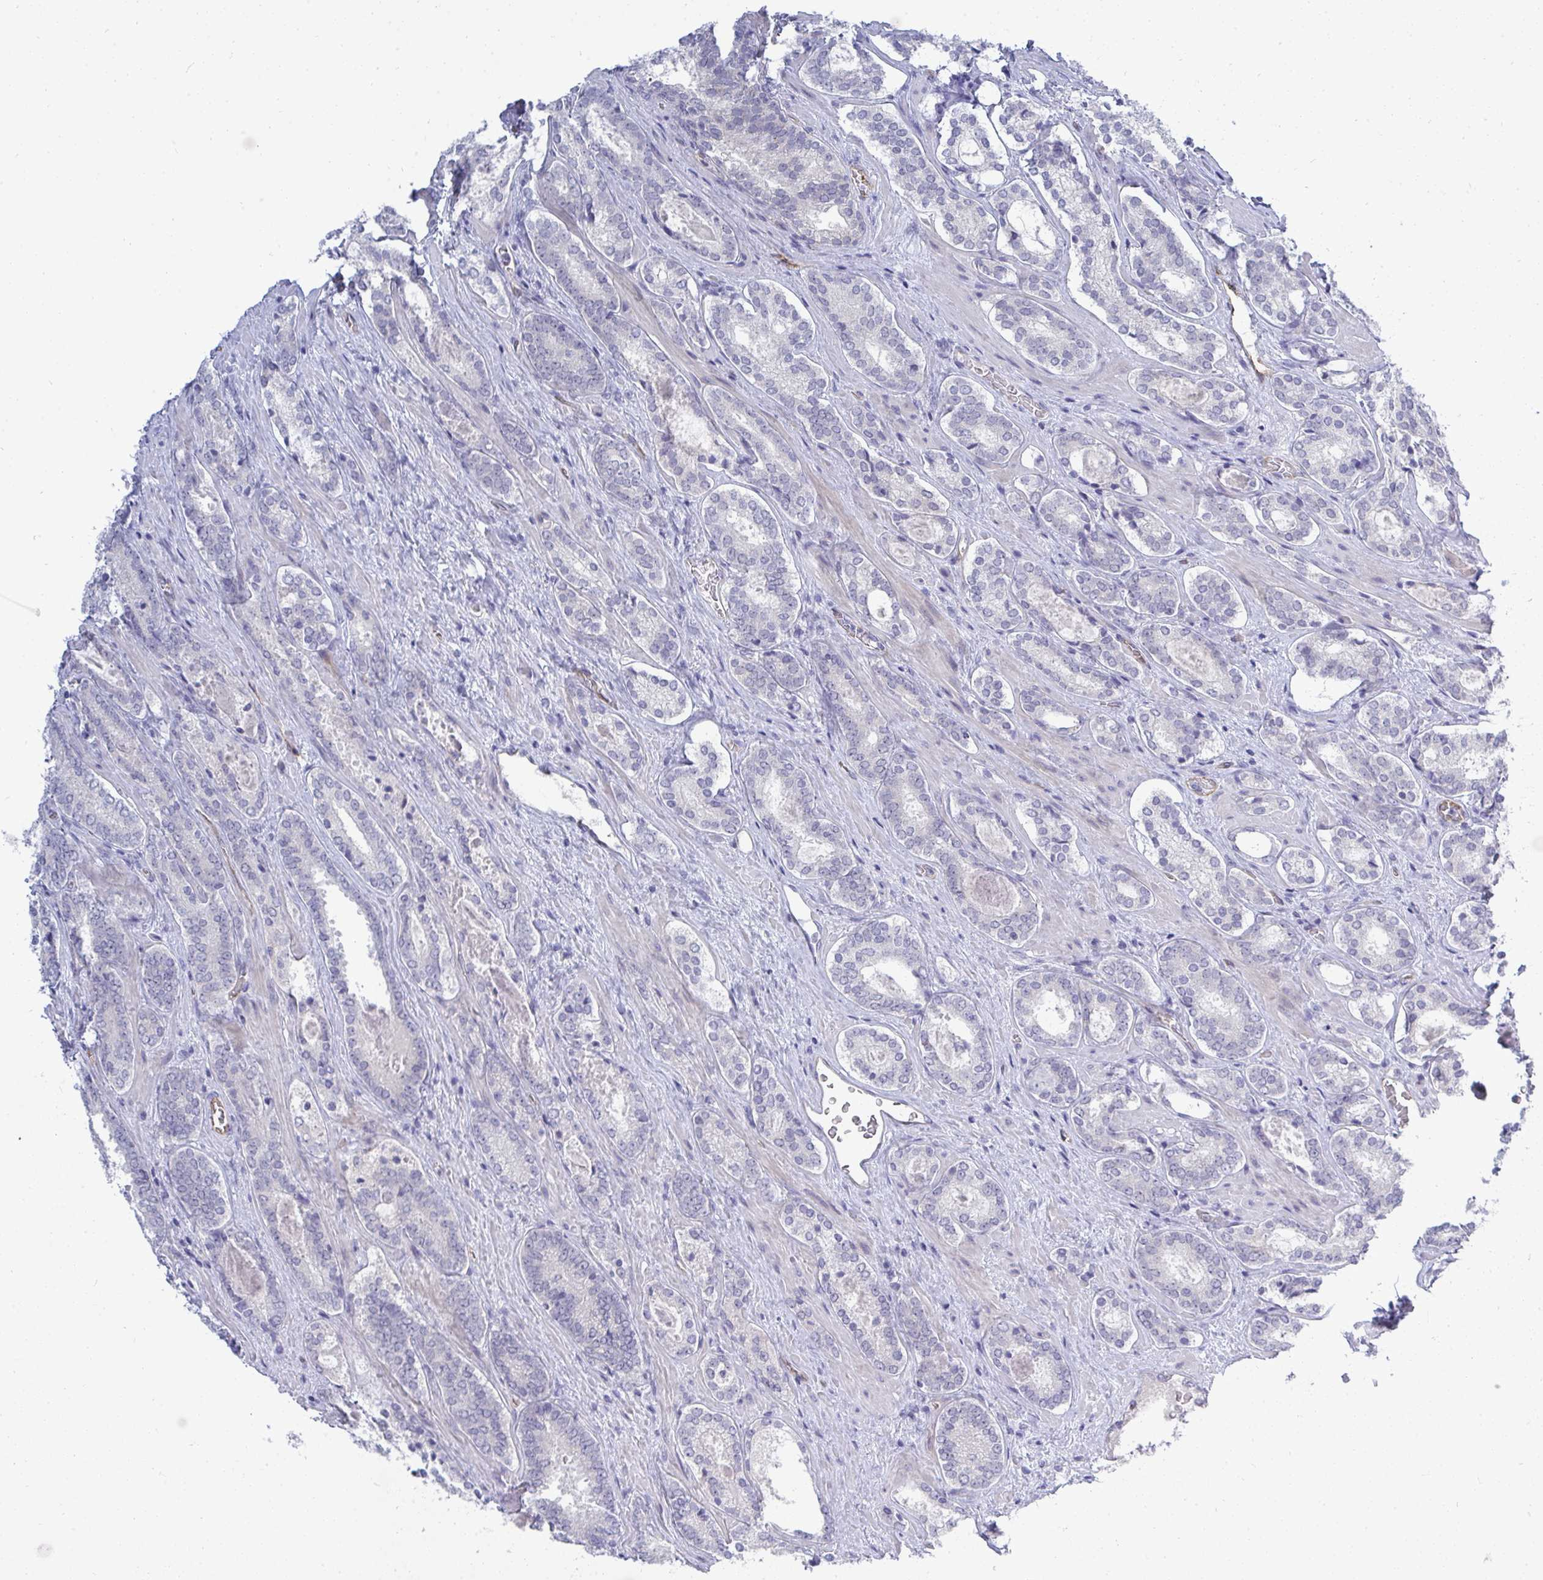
{"staining": {"intensity": "negative", "quantity": "none", "location": "none"}, "tissue": "prostate cancer", "cell_type": "Tumor cells", "image_type": "cancer", "snomed": [{"axis": "morphology", "description": "Adenocarcinoma, Low grade"}, {"axis": "topography", "description": "Prostate"}], "caption": "High power microscopy image of an IHC histopathology image of prostate low-grade adenocarcinoma, revealing no significant positivity in tumor cells.", "gene": "TMEM82", "patient": {"sex": "male", "age": 62}}